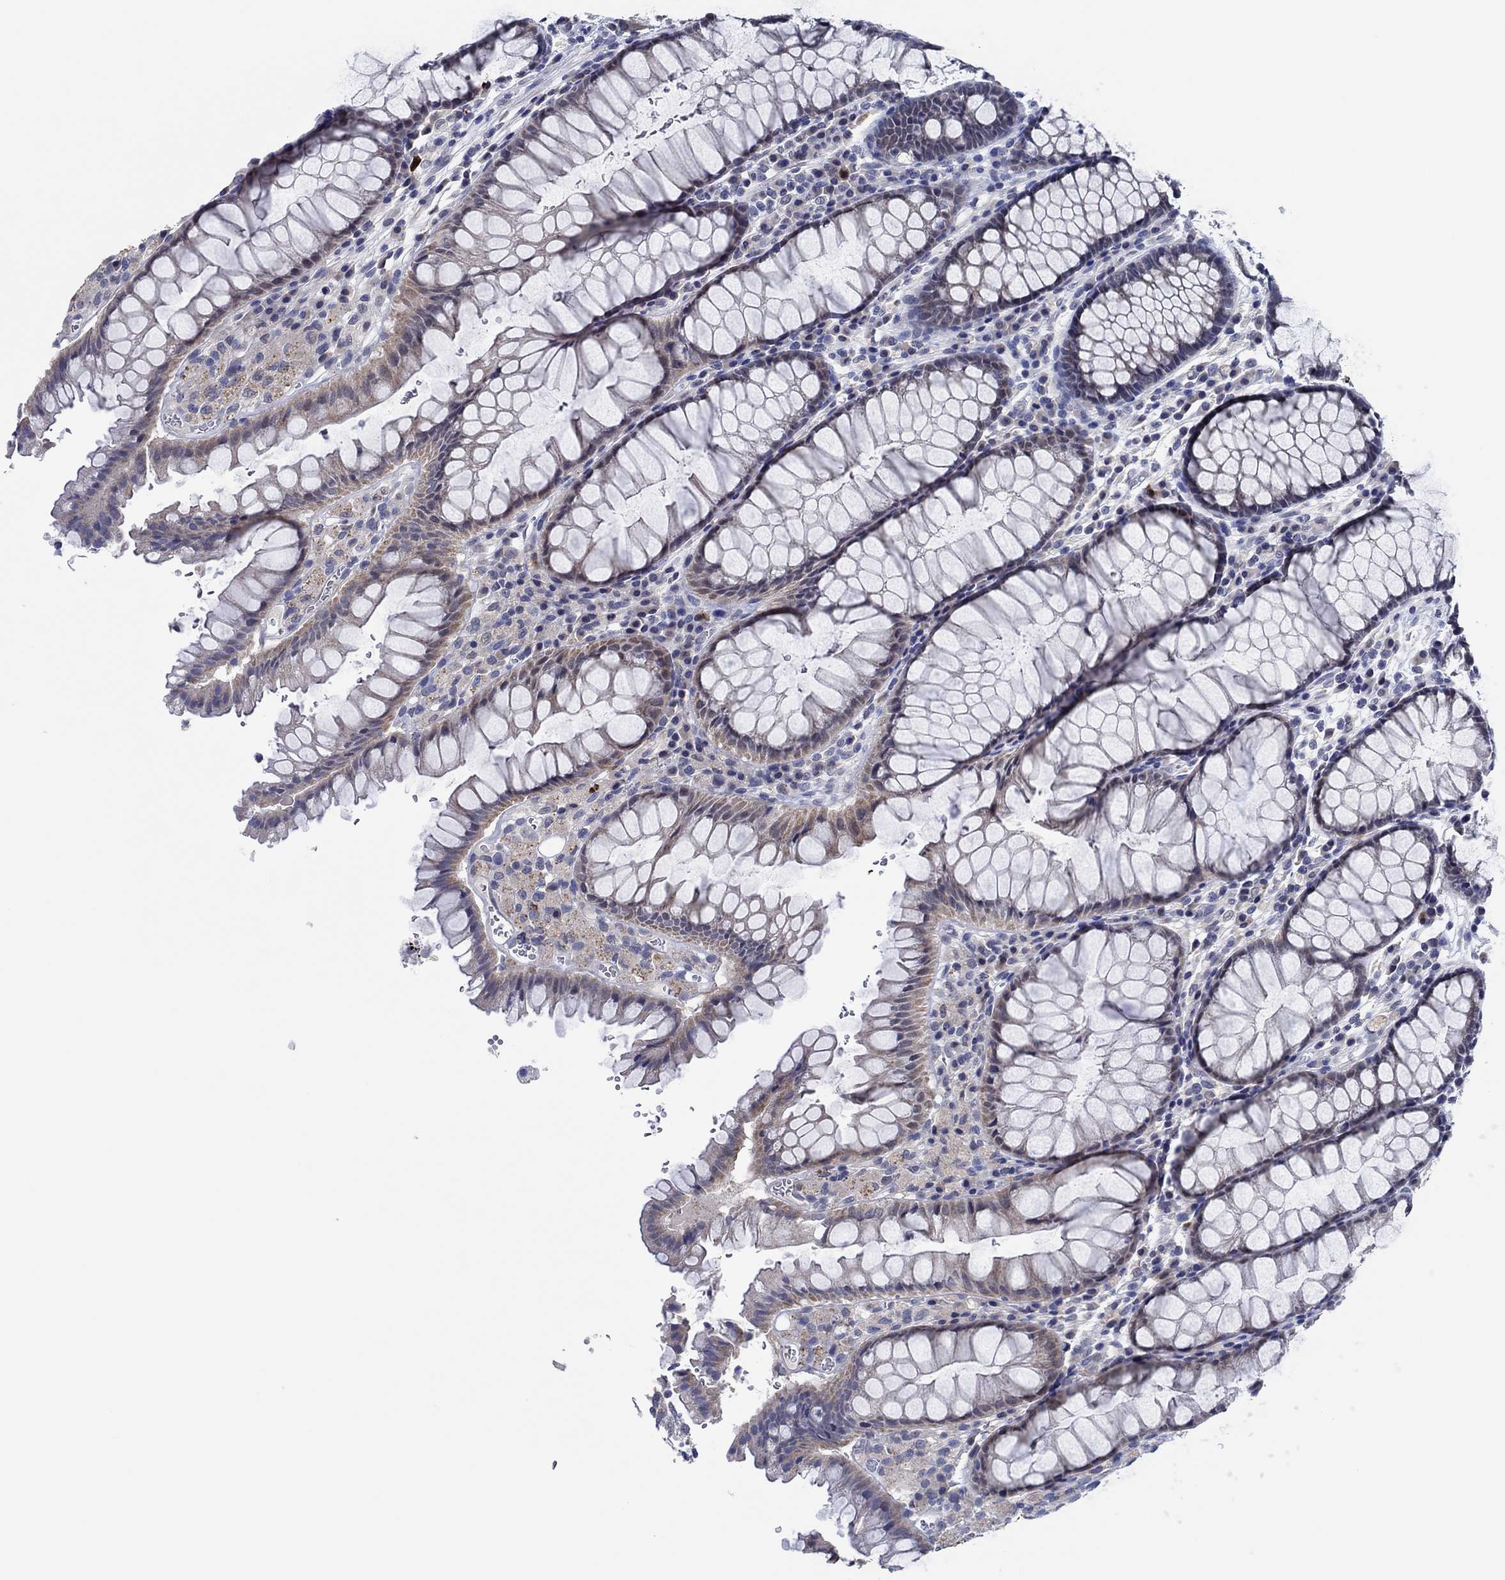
{"staining": {"intensity": "weak", "quantity": "25%-75%", "location": "cytoplasmic/membranous"}, "tissue": "rectum", "cell_type": "Glandular cells", "image_type": "normal", "snomed": [{"axis": "morphology", "description": "Normal tissue, NOS"}, {"axis": "topography", "description": "Rectum"}], "caption": "This photomicrograph reveals unremarkable rectum stained with immunohistochemistry to label a protein in brown. The cytoplasmic/membranous of glandular cells show weak positivity for the protein. Nuclei are counter-stained blue.", "gene": "PRRT3", "patient": {"sex": "female", "age": 68}}